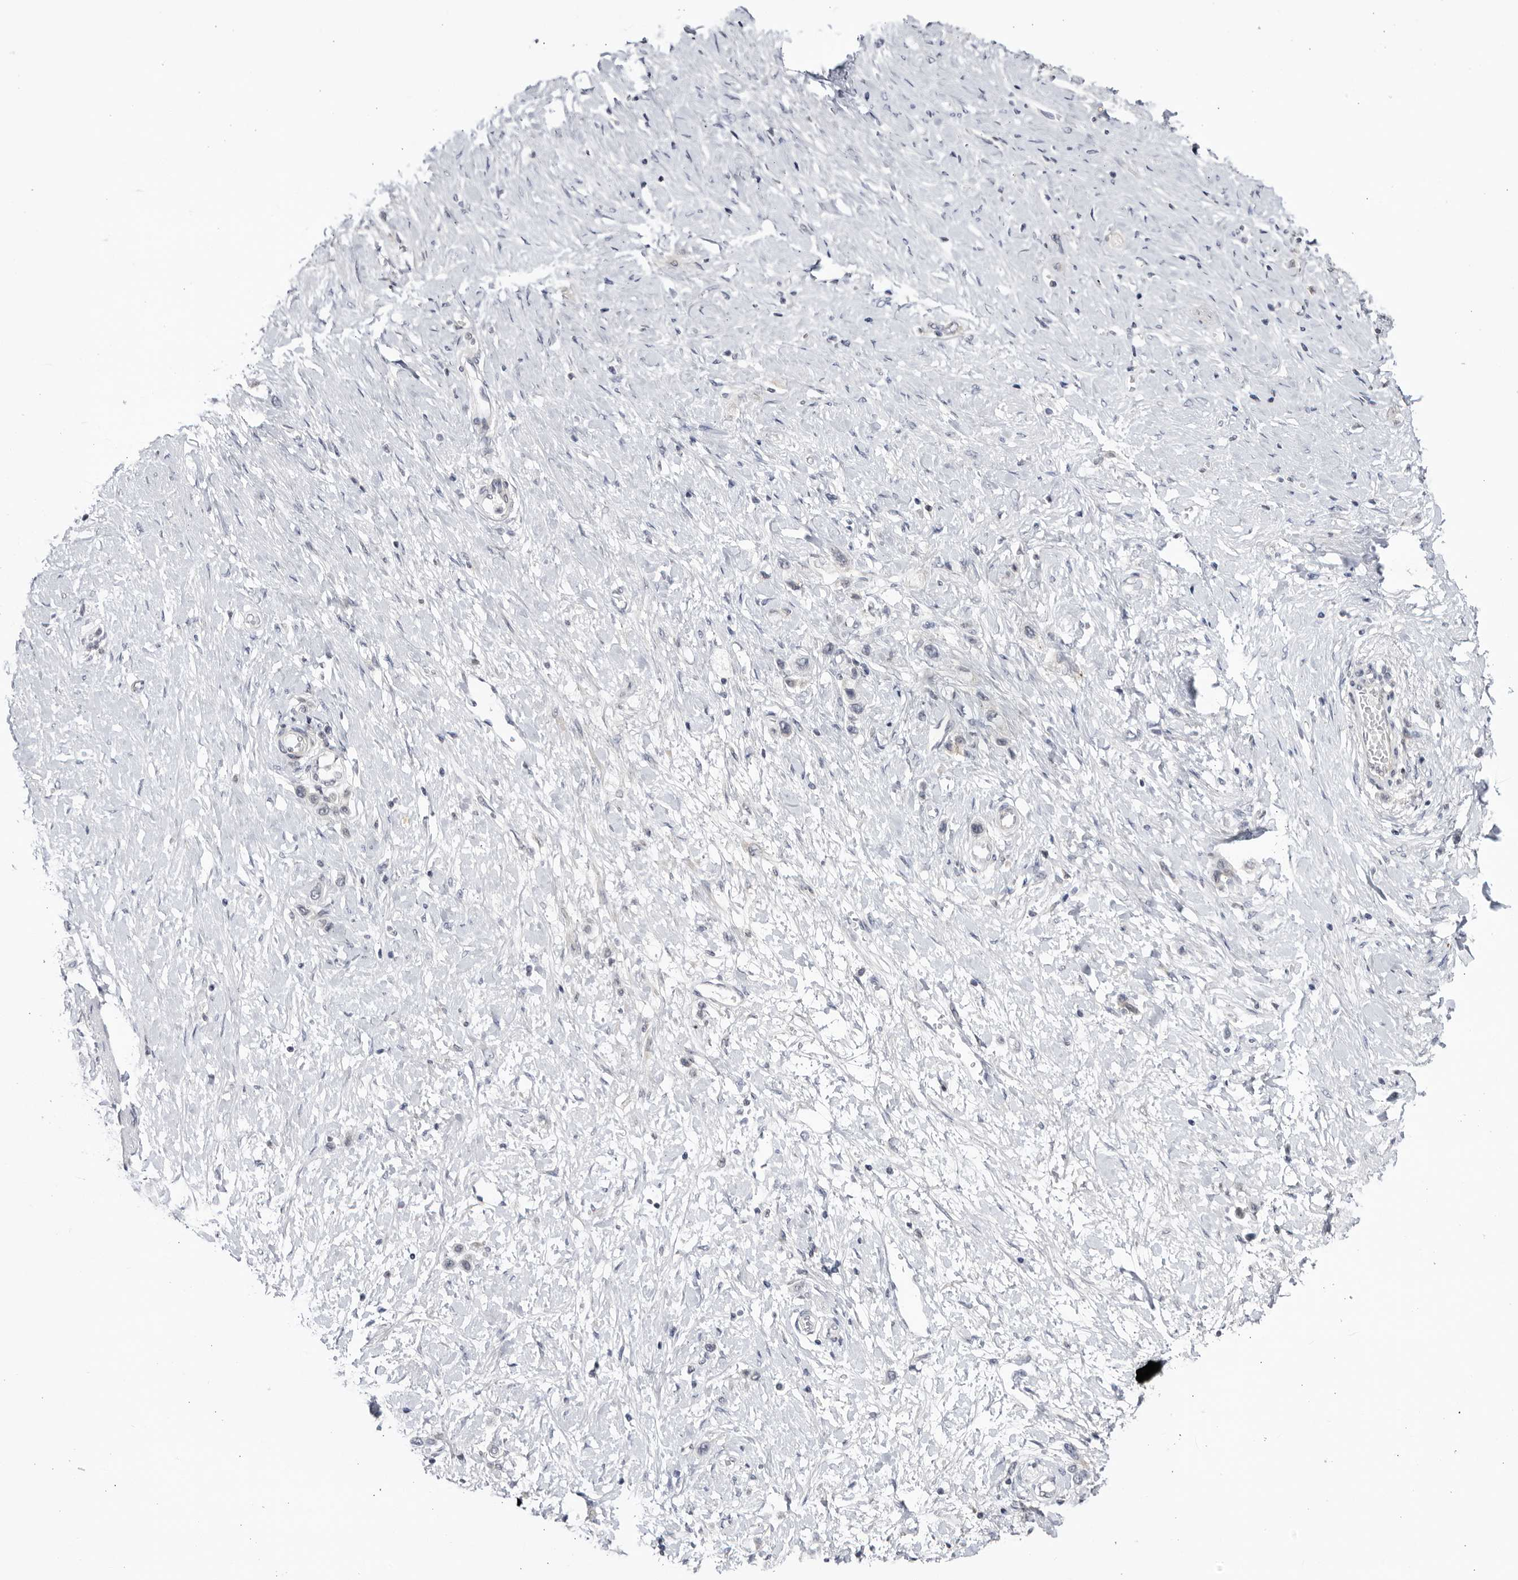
{"staining": {"intensity": "negative", "quantity": "none", "location": "none"}, "tissue": "stomach cancer", "cell_type": "Tumor cells", "image_type": "cancer", "snomed": [{"axis": "morphology", "description": "Adenocarcinoma, NOS"}, {"axis": "topography", "description": "Stomach"}], "caption": "Immunohistochemistry (IHC) of human stomach cancer displays no positivity in tumor cells.", "gene": "CNBD1", "patient": {"sex": "female", "age": 65}}